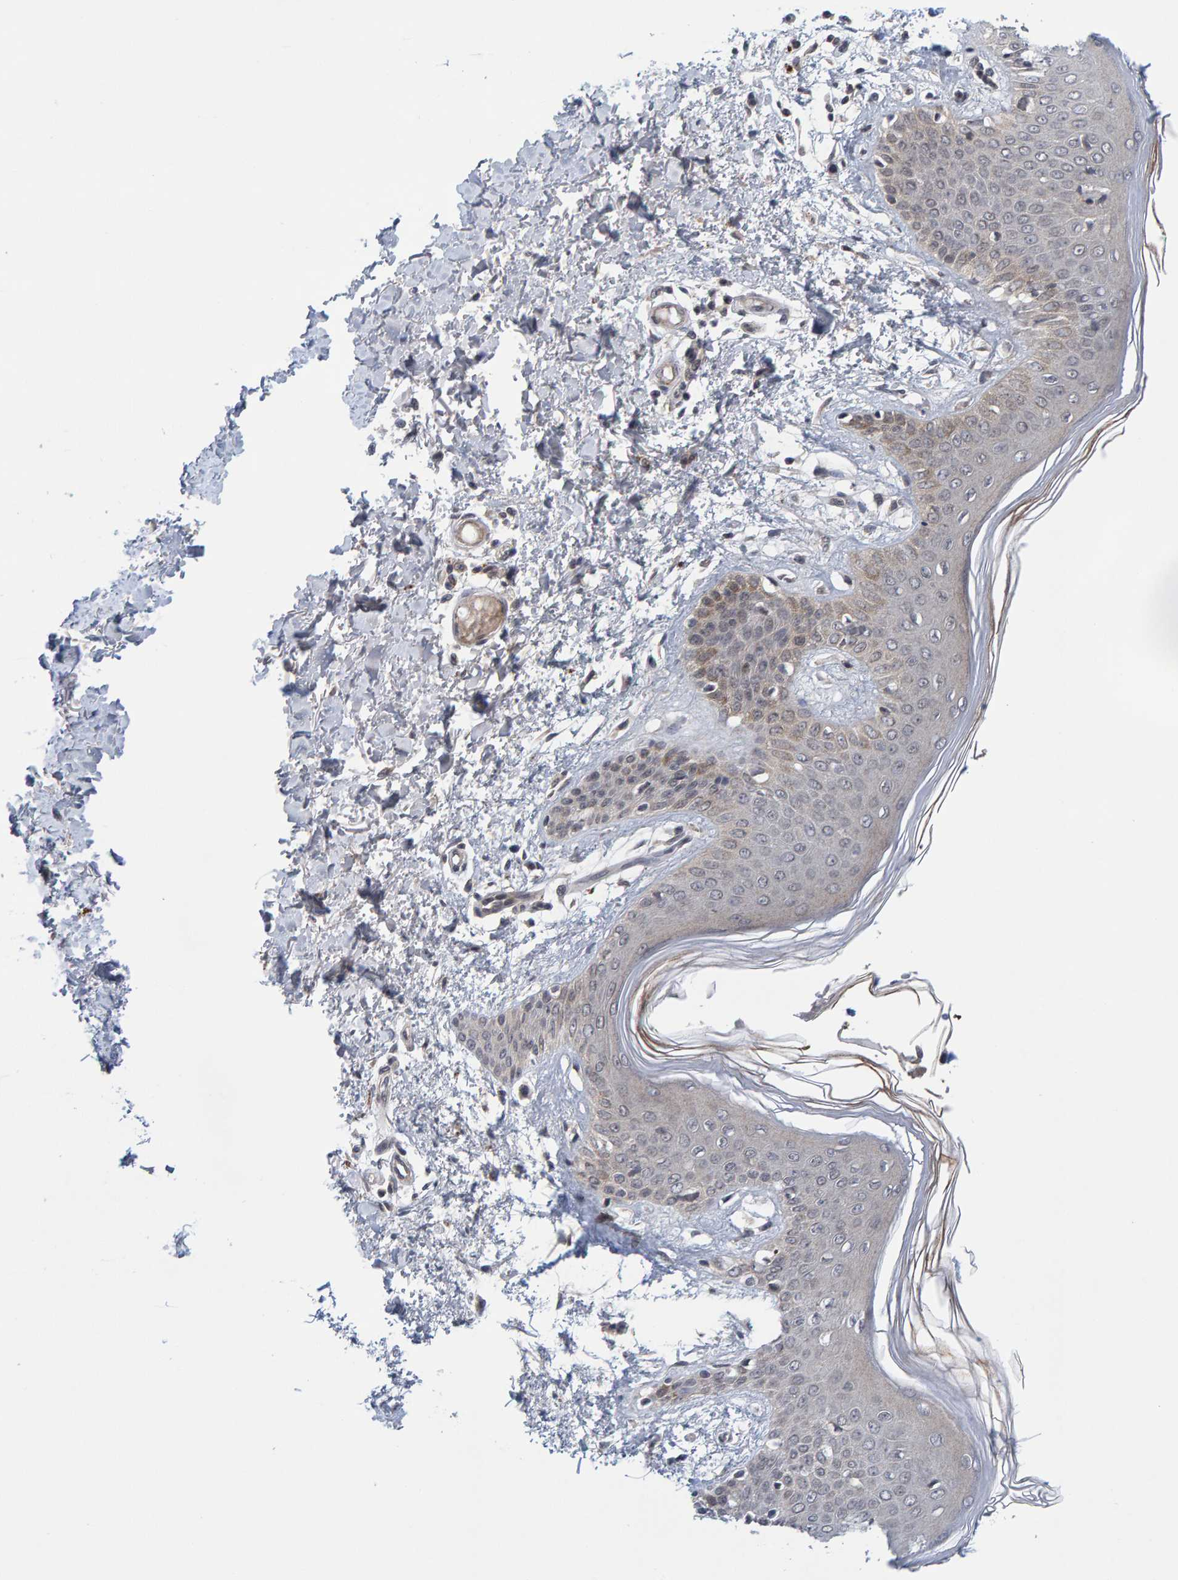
{"staining": {"intensity": "negative", "quantity": "none", "location": "none"}, "tissue": "skin", "cell_type": "Fibroblasts", "image_type": "normal", "snomed": [{"axis": "morphology", "description": "Normal tissue, NOS"}, {"axis": "topography", "description": "Skin"}], "caption": "There is no significant expression in fibroblasts of skin. (Stains: DAB (3,3'-diaminobenzidine) IHC with hematoxylin counter stain, Microscopy: brightfield microscopy at high magnification).", "gene": "CDH2", "patient": {"sex": "male", "age": 53}}